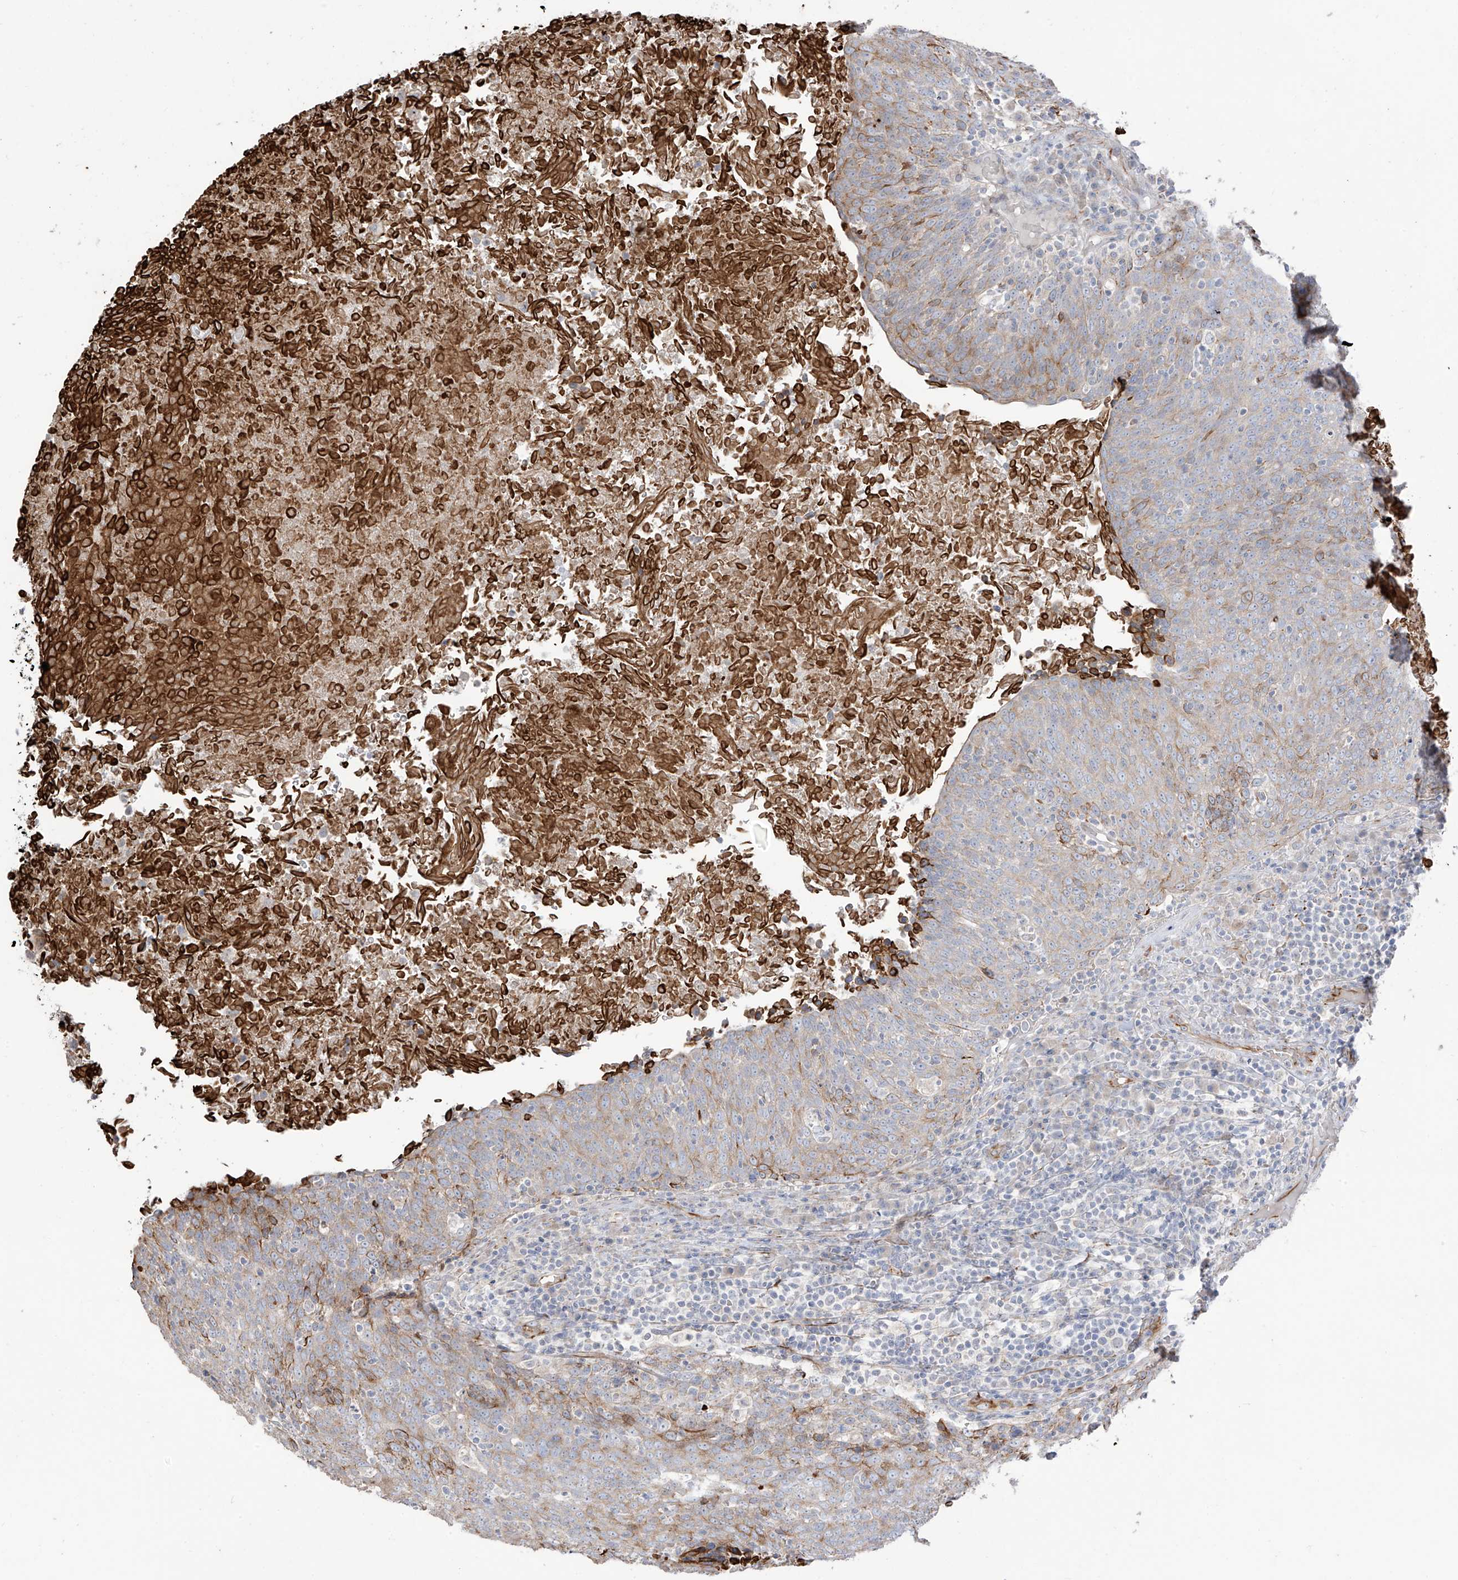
{"staining": {"intensity": "moderate", "quantity": "<25%", "location": "cytoplasmic/membranous"}, "tissue": "head and neck cancer", "cell_type": "Tumor cells", "image_type": "cancer", "snomed": [{"axis": "morphology", "description": "Squamous cell carcinoma, NOS"}, {"axis": "morphology", "description": "Squamous cell carcinoma, metastatic, NOS"}, {"axis": "topography", "description": "Lymph node"}, {"axis": "topography", "description": "Head-Neck"}], "caption": "The image displays immunohistochemical staining of head and neck cancer (squamous cell carcinoma). There is moderate cytoplasmic/membranous positivity is appreciated in approximately <25% of tumor cells.", "gene": "DCDC2", "patient": {"sex": "male", "age": 62}}